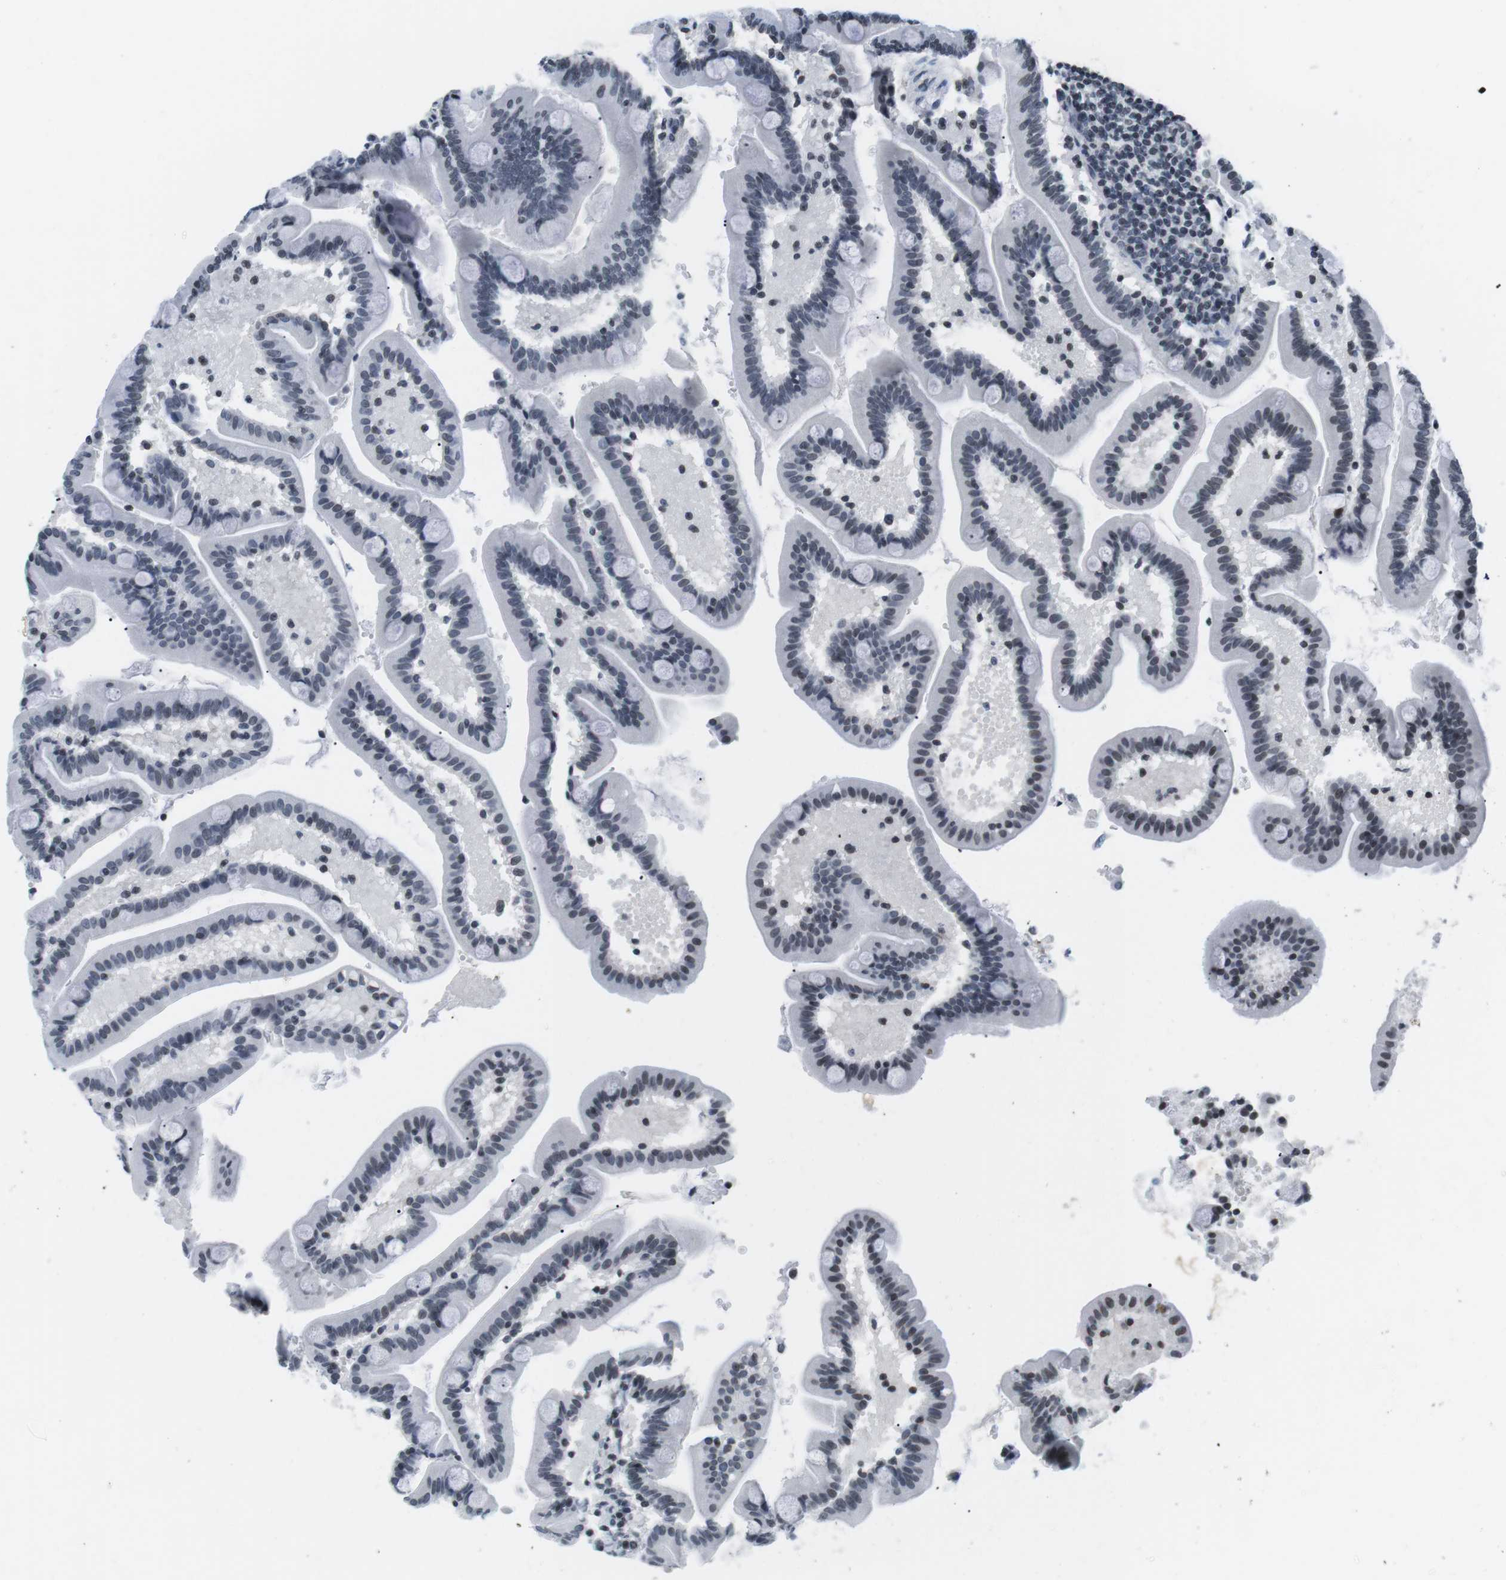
{"staining": {"intensity": "weak", "quantity": "<25%", "location": "nuclear"}, "tissue": "duodenum", "cell_type": "Glandular cells", "image_type": "normal", "snomed": [{"axis": "morphology", "description": "Normal tissue, NOS"}, {"axis": "topography", "description": "Duodenum"}], "caption": "Glandular cells are negative for brown protein staining in unremarkable duodenum. (DAB (3,3'-diaminobenzidine) immunohistochemistry (IHC), high magnification).", "gene": "E2F2", "patient": {"sex": "male", "age": 54}}